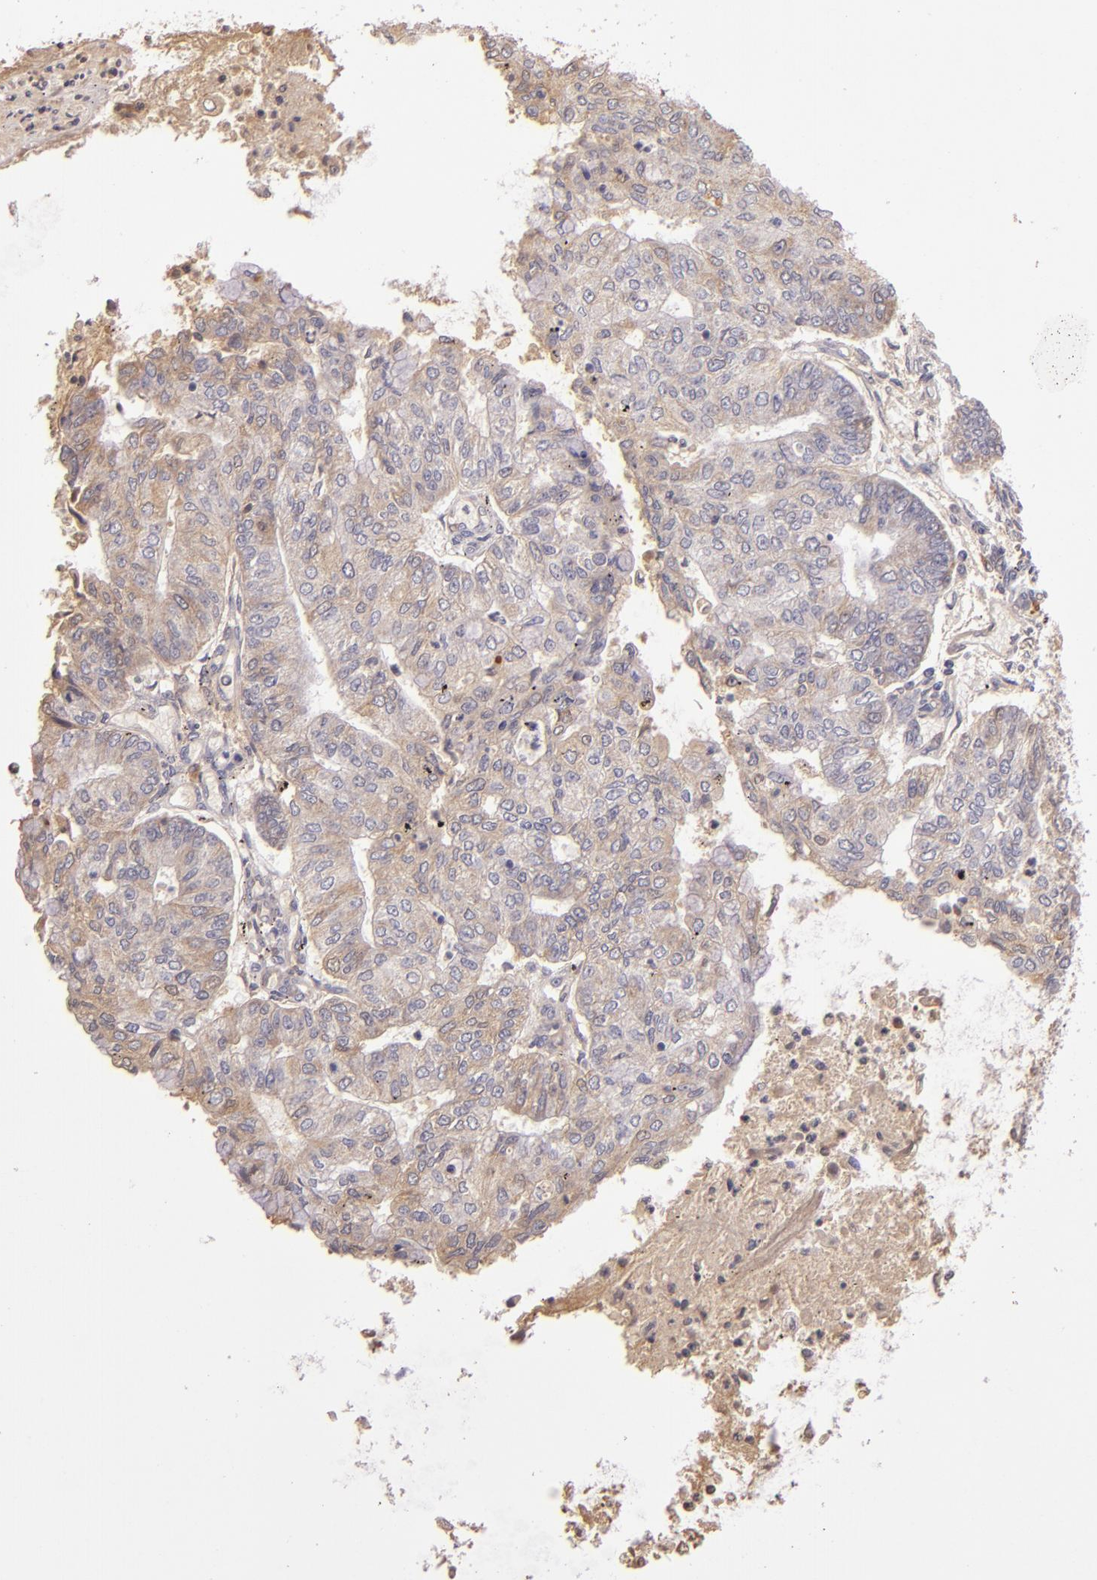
{"staining": {"intensity": "weak", "quantity": ">75%", "location": "cytoplasmic/membranous"}, "tissue": "endometrial cancer", "cell_type": "Tumor cells", "image_type": "cancer", "snomed": [{"axis": "morphology", "description": "Adenocarcinoma, NOS"}, {"axis": "topography", "description": "Endometrium"}], "caption": "Approximately >75% of tumor cells in human adenocarcinoma (endometrial) reveal weak cytoplasmic/membranous protein staining as visualized by brown immunohistochemical staining.", "gene": "ABL1", "patient": {"sex": "female", "age": 59}}